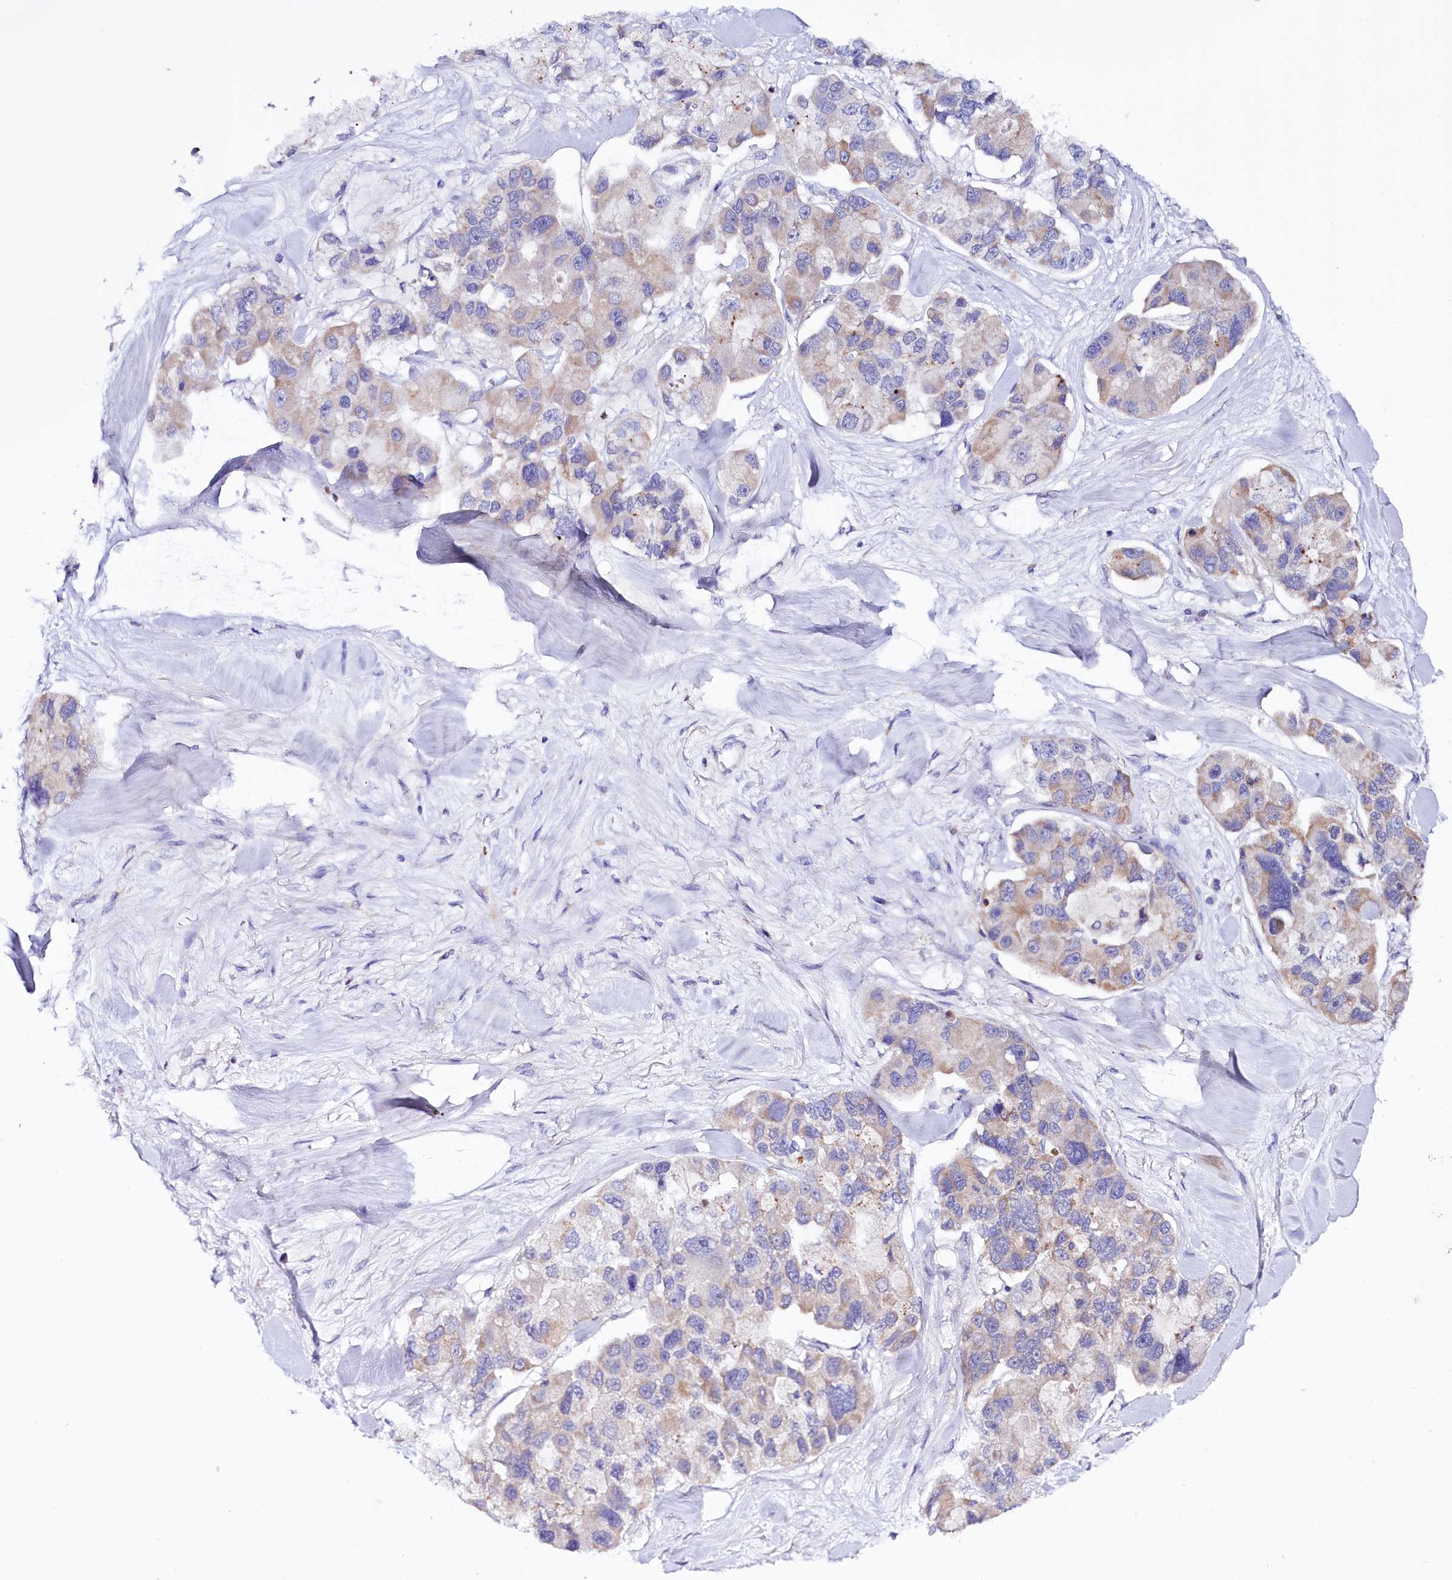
{"staining": {"intensity": "weak", "quantity": "<25%", "location": "cytoplasmic/membranous"}, "tissue": "lung cancer", "cell_type": "Tumor cells", "image_type": "cancer", "snomed": [{"axis": "morphology", "description": "Adenocarcinoma, NOS"}, {"axis": "topography", "description": "Lung"}], "caption": "IHC image of lung cancer stained for a protein (brown), which reveals no positivity in tumor cells.", "gene": "ZNF45", "patient": {"sex": "female", "age": 54}}